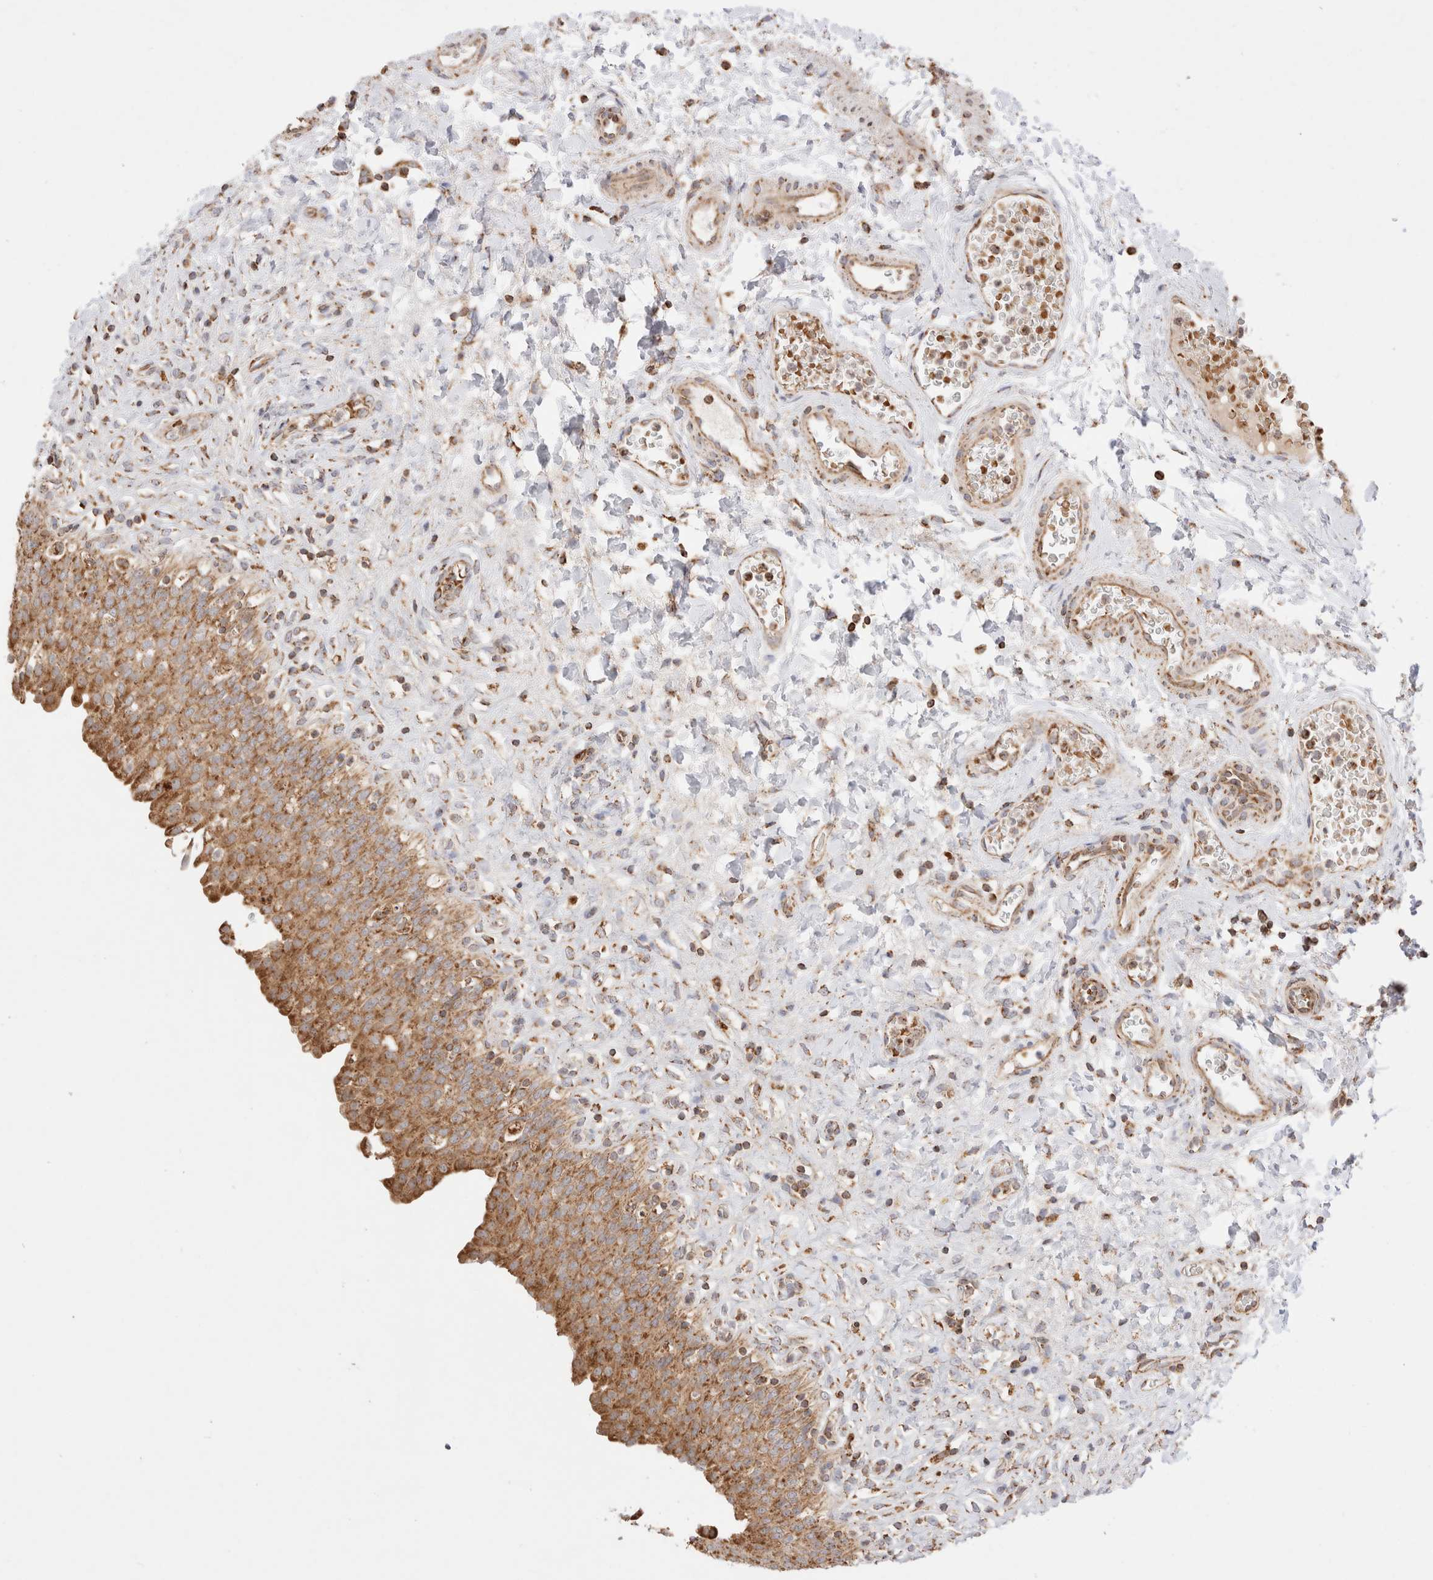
{"staining": {"intensity": "moderate", "quantity": ">75%", "location": "cytoplasmic/membranous"}, "tissue": "urinary bladder", "cell_type": "Urothelial cells", "image_type": "normal", "snomed": [{"axis": "morphology", "description": "Urothelial carcinoma, High grade"}, {"axis": "topography", "description": "Urinary bladder"}], "caption": "Immunohistochemistry (DAB) staining of unremarkable urinary bladder demonstrates moderate cytoplasmic/membranous protein positivity in approximately >75% of urothelial cells. (DAB IHC with brightfield microscopy, high magnification).", "gene": "TMPPE", "patient": {"sex": "male", "age": 46}}